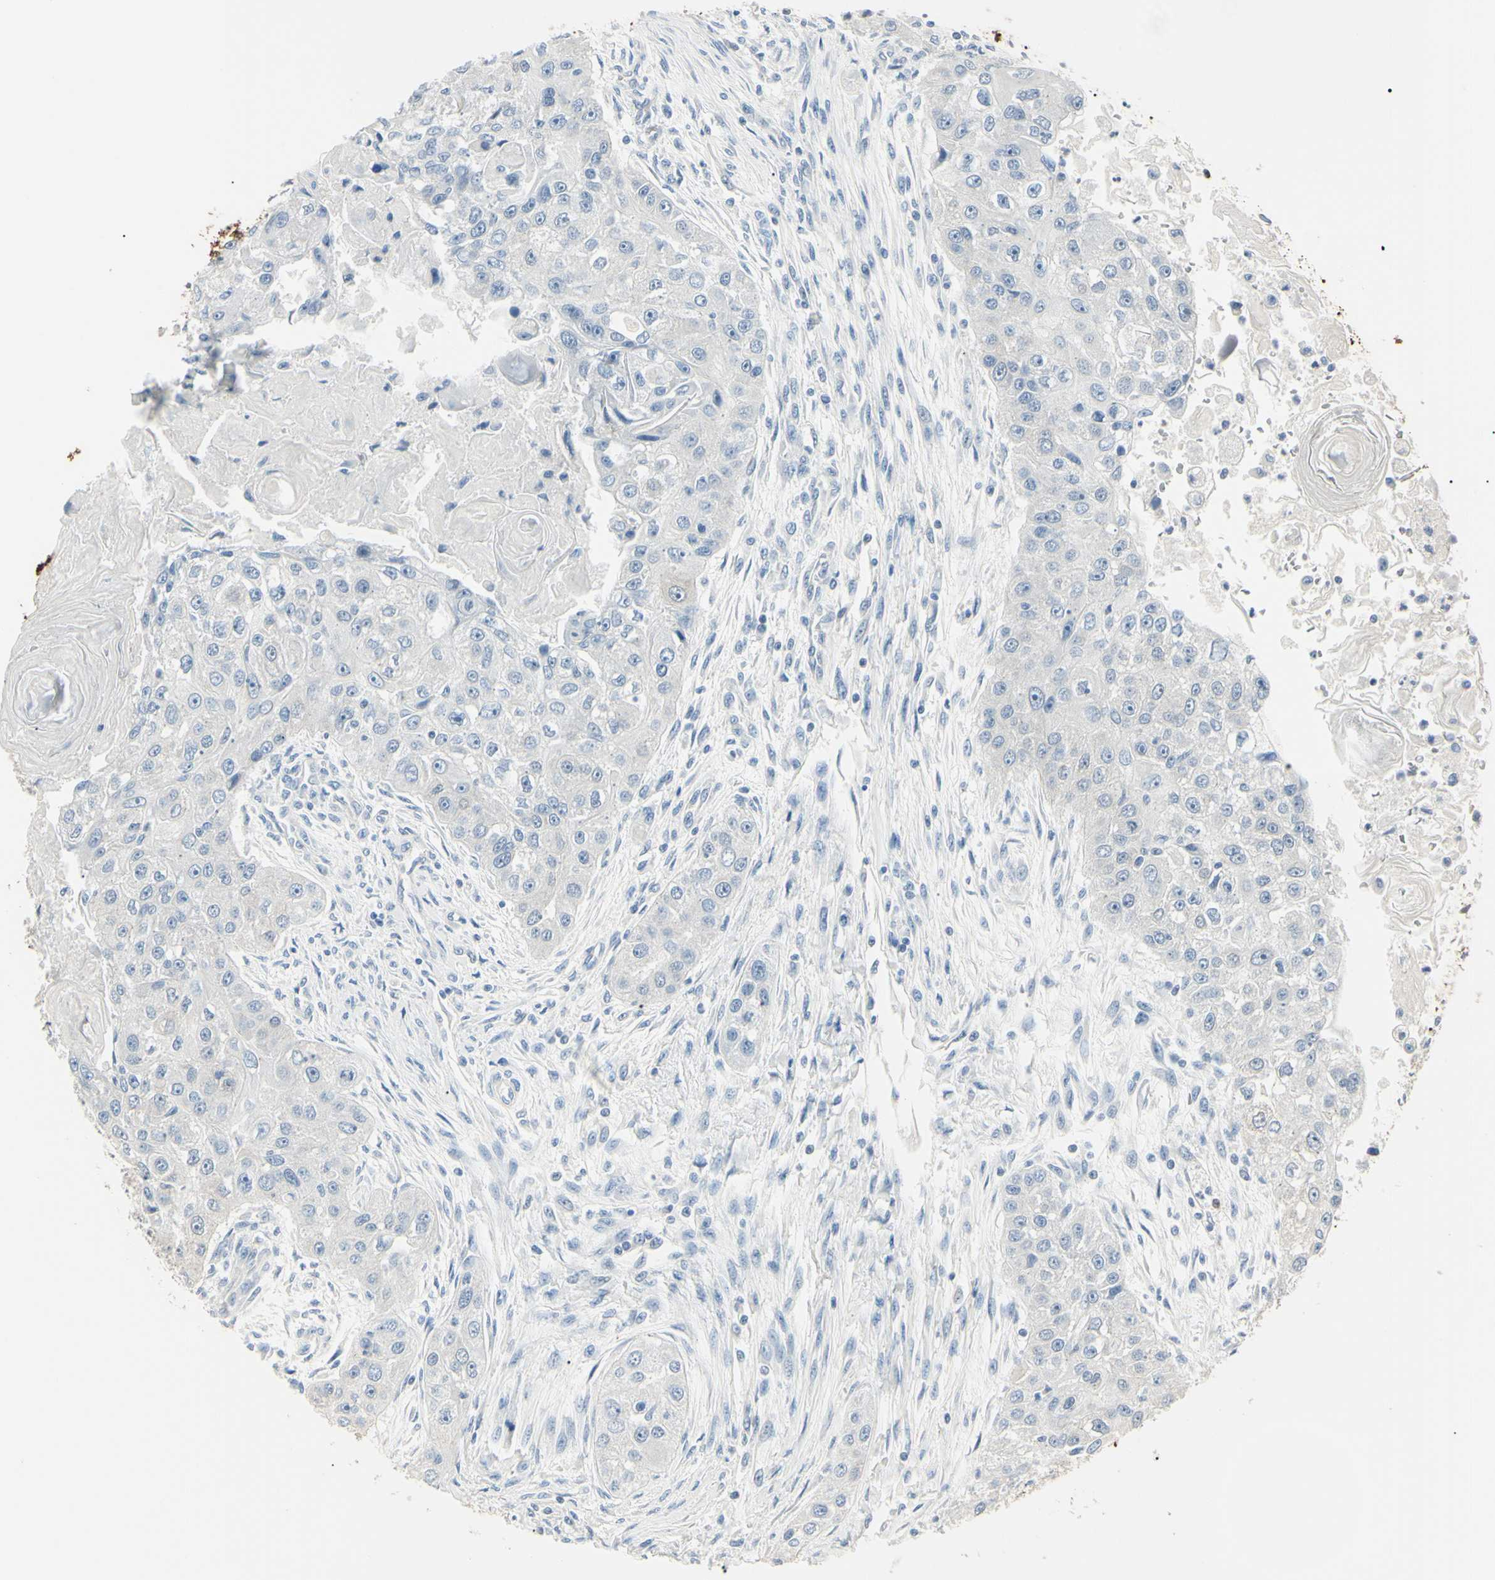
{"staining": {"intensity": "negative", "quantity": "none", "location": "none"}, "tissue": "head and neck cancer", "cell_type": "Tumor cells", "image_type": "cancer", "snomed": [{"axis": "morphology", "description": "Normal tissue, NOS"}, {"axis": "morphology", "description": "Squamous cell carcinoma, NOS"}, {"axis": "topography", "description": "Skeletal muscle"}, {"axis": "topography", "description": "Head-Neck"}], "caption": "Immunohistochemistry image of neoplastic tissue: squamous cell carcinoma (head and neck) stained with DAB (3,3'-diaminobenzidine) exhibits no significant protein expression in tumor cells.", "gene": "AKR1C3", "patient": {"sex": "male", "age": 51}}